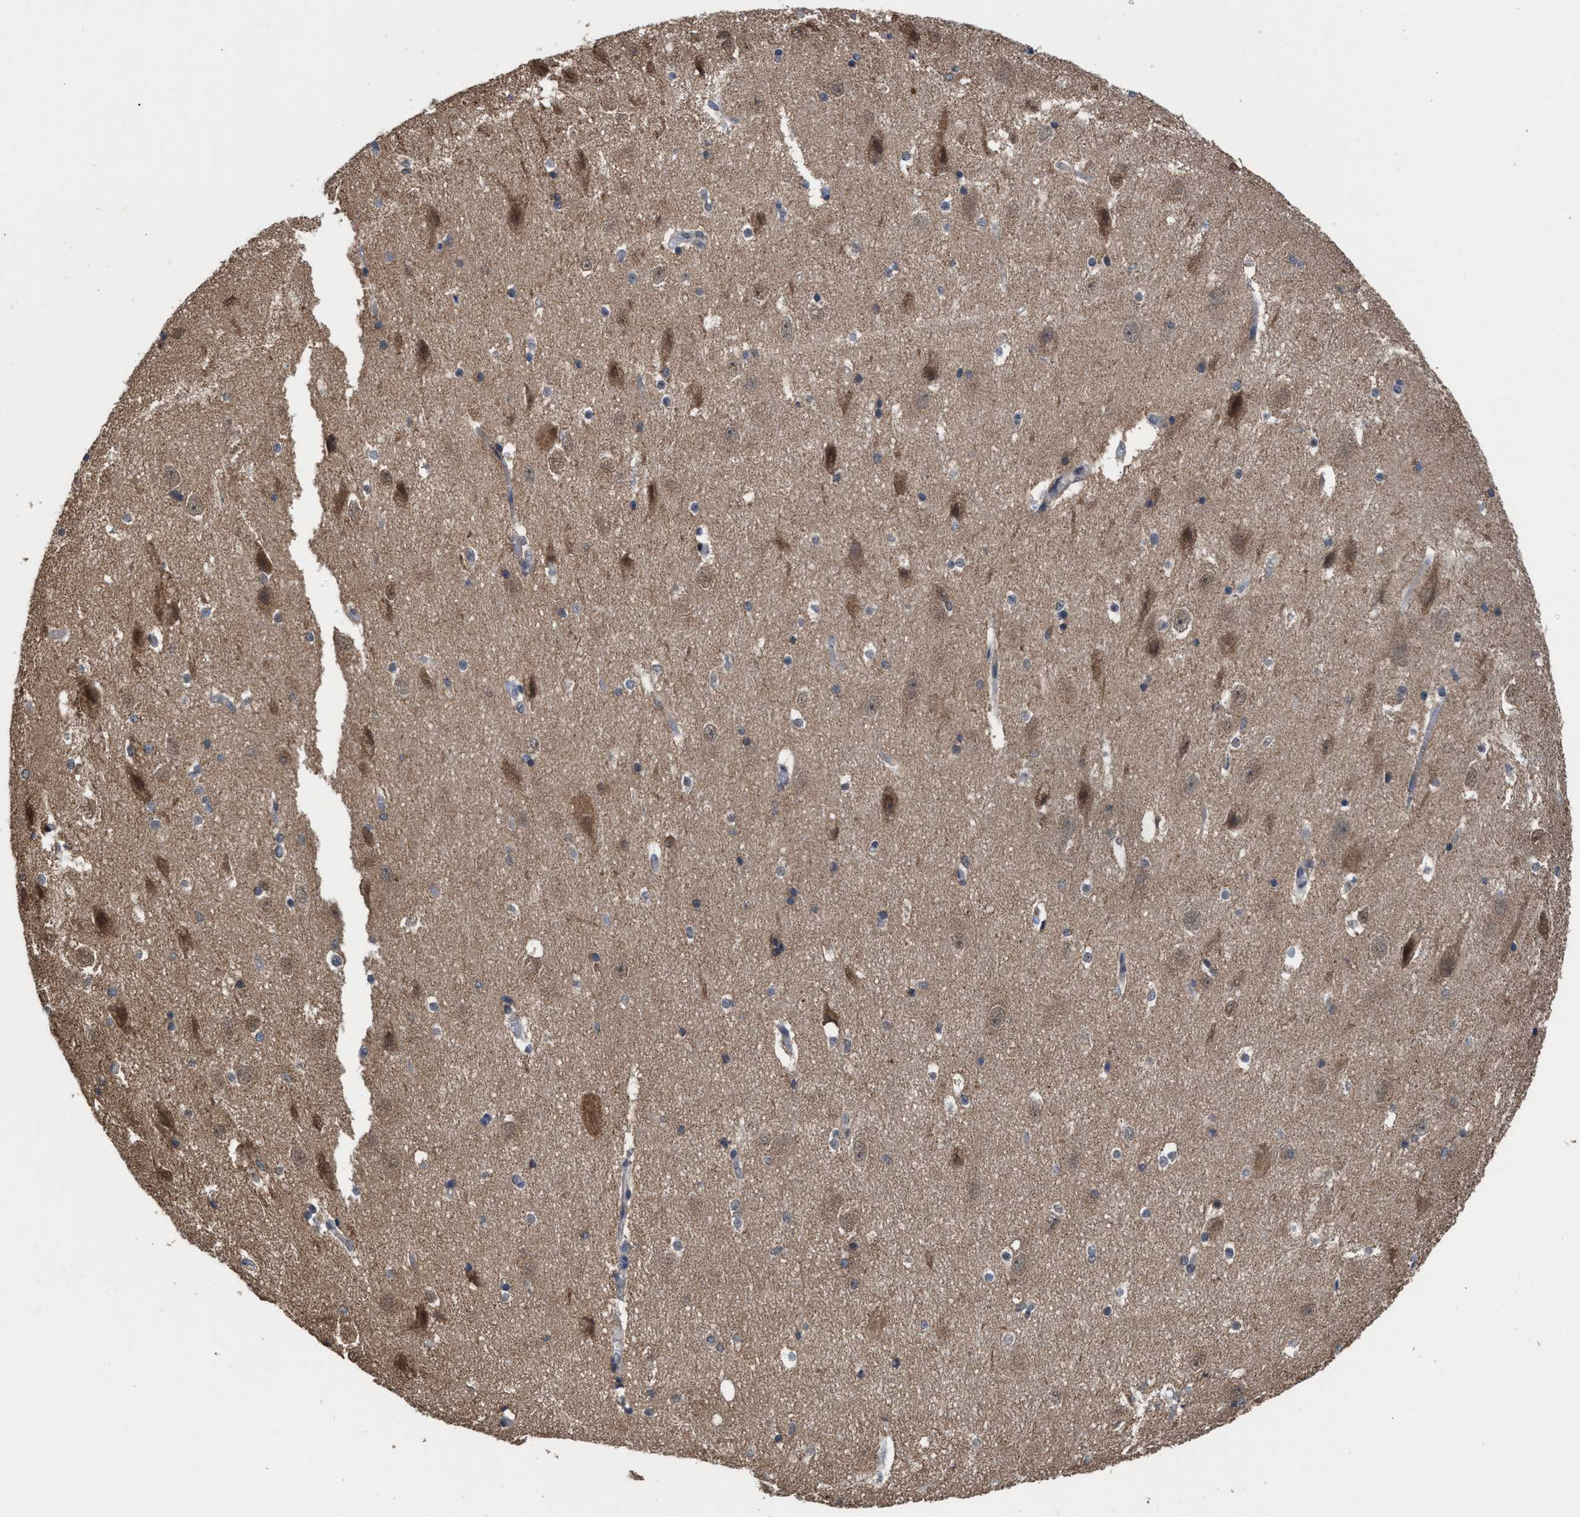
{"staining": {"intensity": "moderate", "quantity": "<25%", "location": "cytoplasmic/membranous,nuclear"}, "tissue": "hippocampus", "cell_type": "Glial cells", "image_type": "normal", "snomed": [{"axis": "morphology", "description": "Normal tissue, NOS"}, {"axis": "topography", "description": "Hippocampus"}], "caption": "High-magnification brightfield microscopy of unremarkable hippocampus stained with DAB (brown) and counterstained with hematoxylin (blue). glial cells exhibit moderate cytoplasmic/membranous,nuclear positivity is identified in about<25% of cells.", "gene": "C9orf78", "patient": {"sex": "female", "age": 19}}